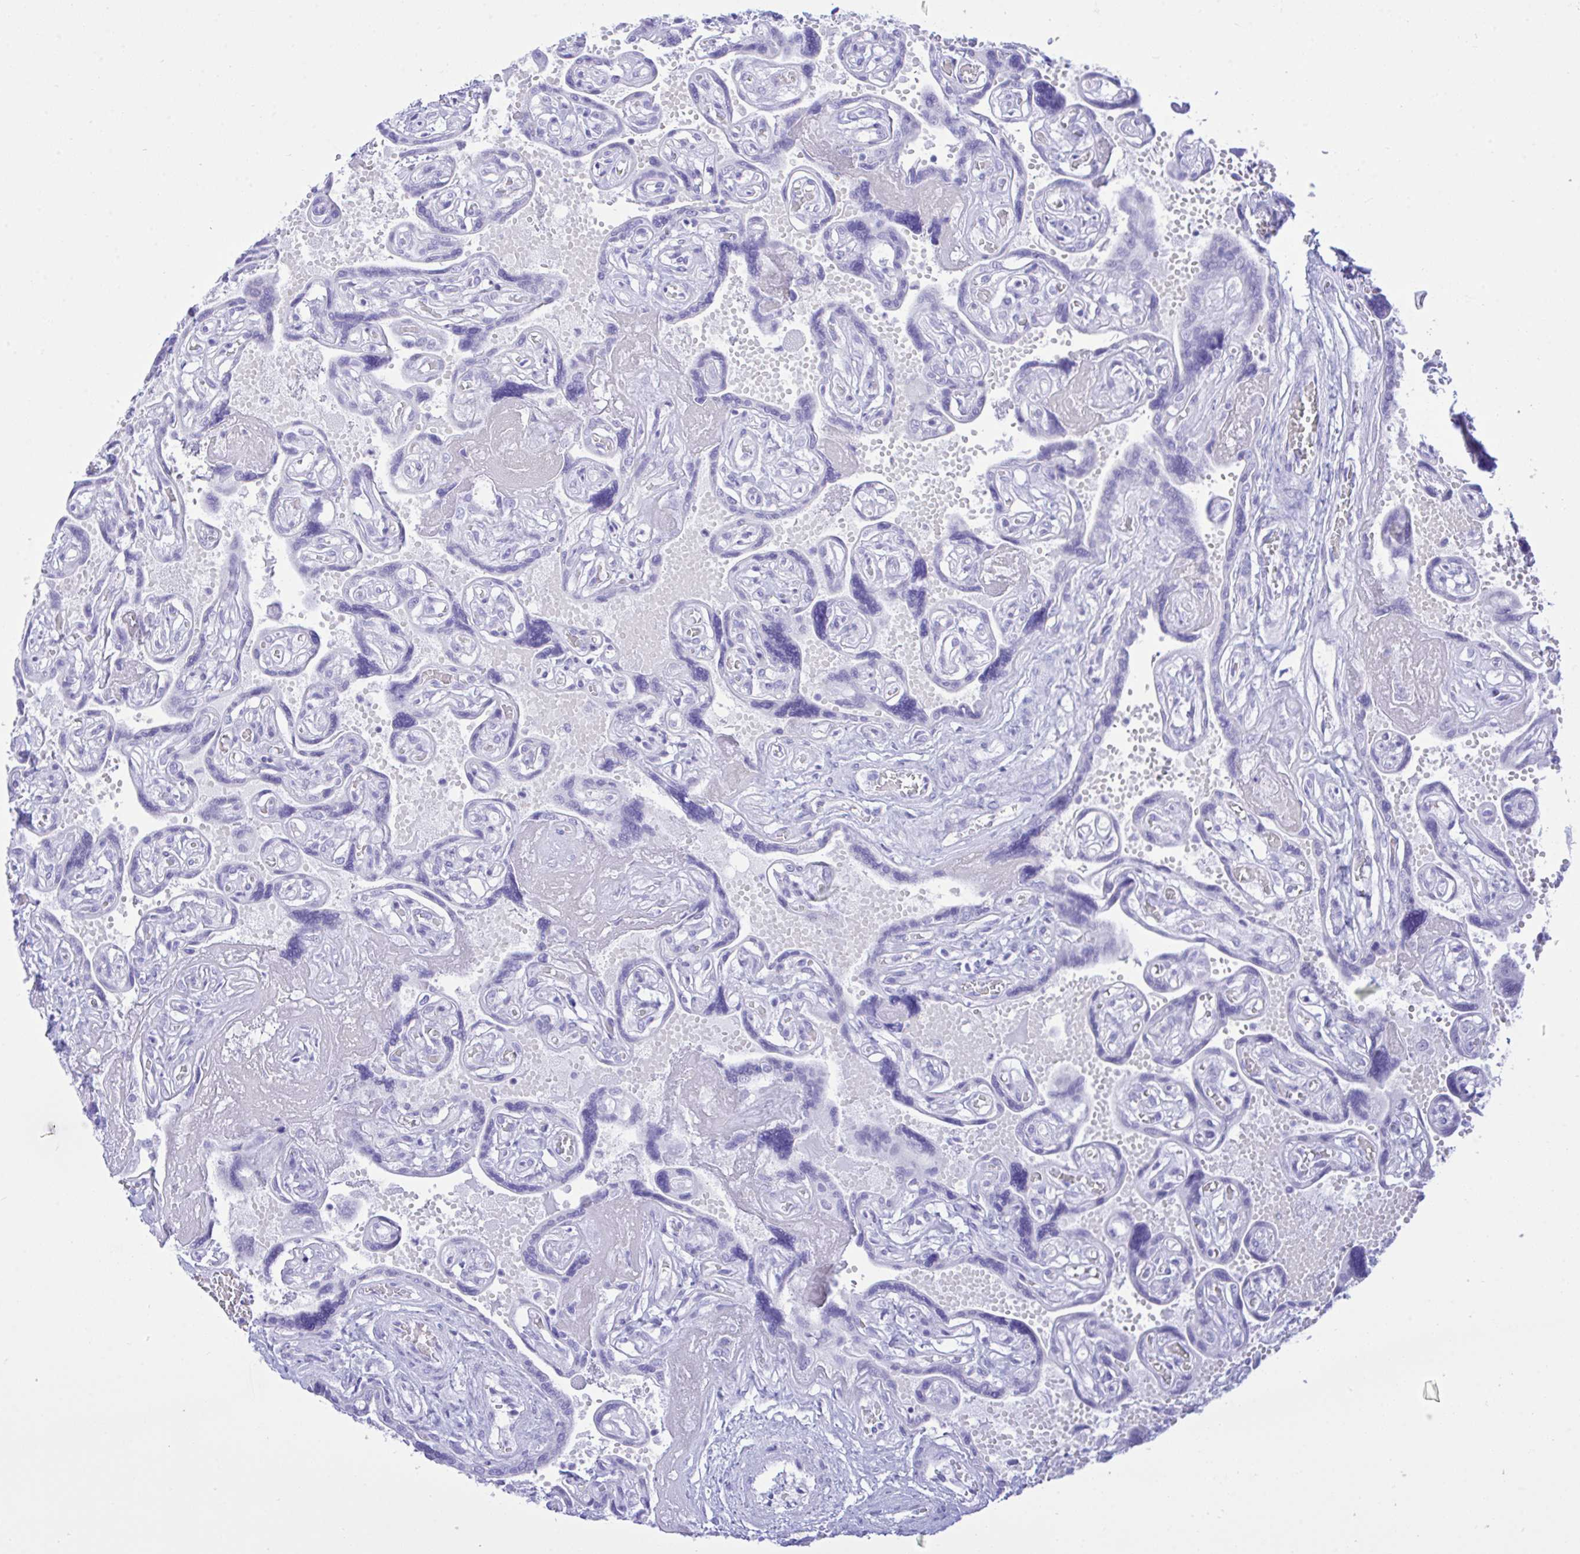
{"staining": {"intensity": "negative", "quantity": "none", "location": "none"}, "tissue": "placenta", "cell_type": "Trophoblastic cells", "image_type": "normal", "snomed": [{"axis": "morphology", "description": "Normal tissue, NOS"}, {"axis": "topography", "description": "Placenta"}], "caption": "Immunohistochemistry image of normal human placenta stained for a protein (brown), which displays no staining in trophoblastic cells. (Stains: DAB IHC with hematoxylin counter stain, Microscopy: brightfield microscopy at high magnification).", "gene": "SELENOV", "patient": {"sex": "female", "age": 32}}